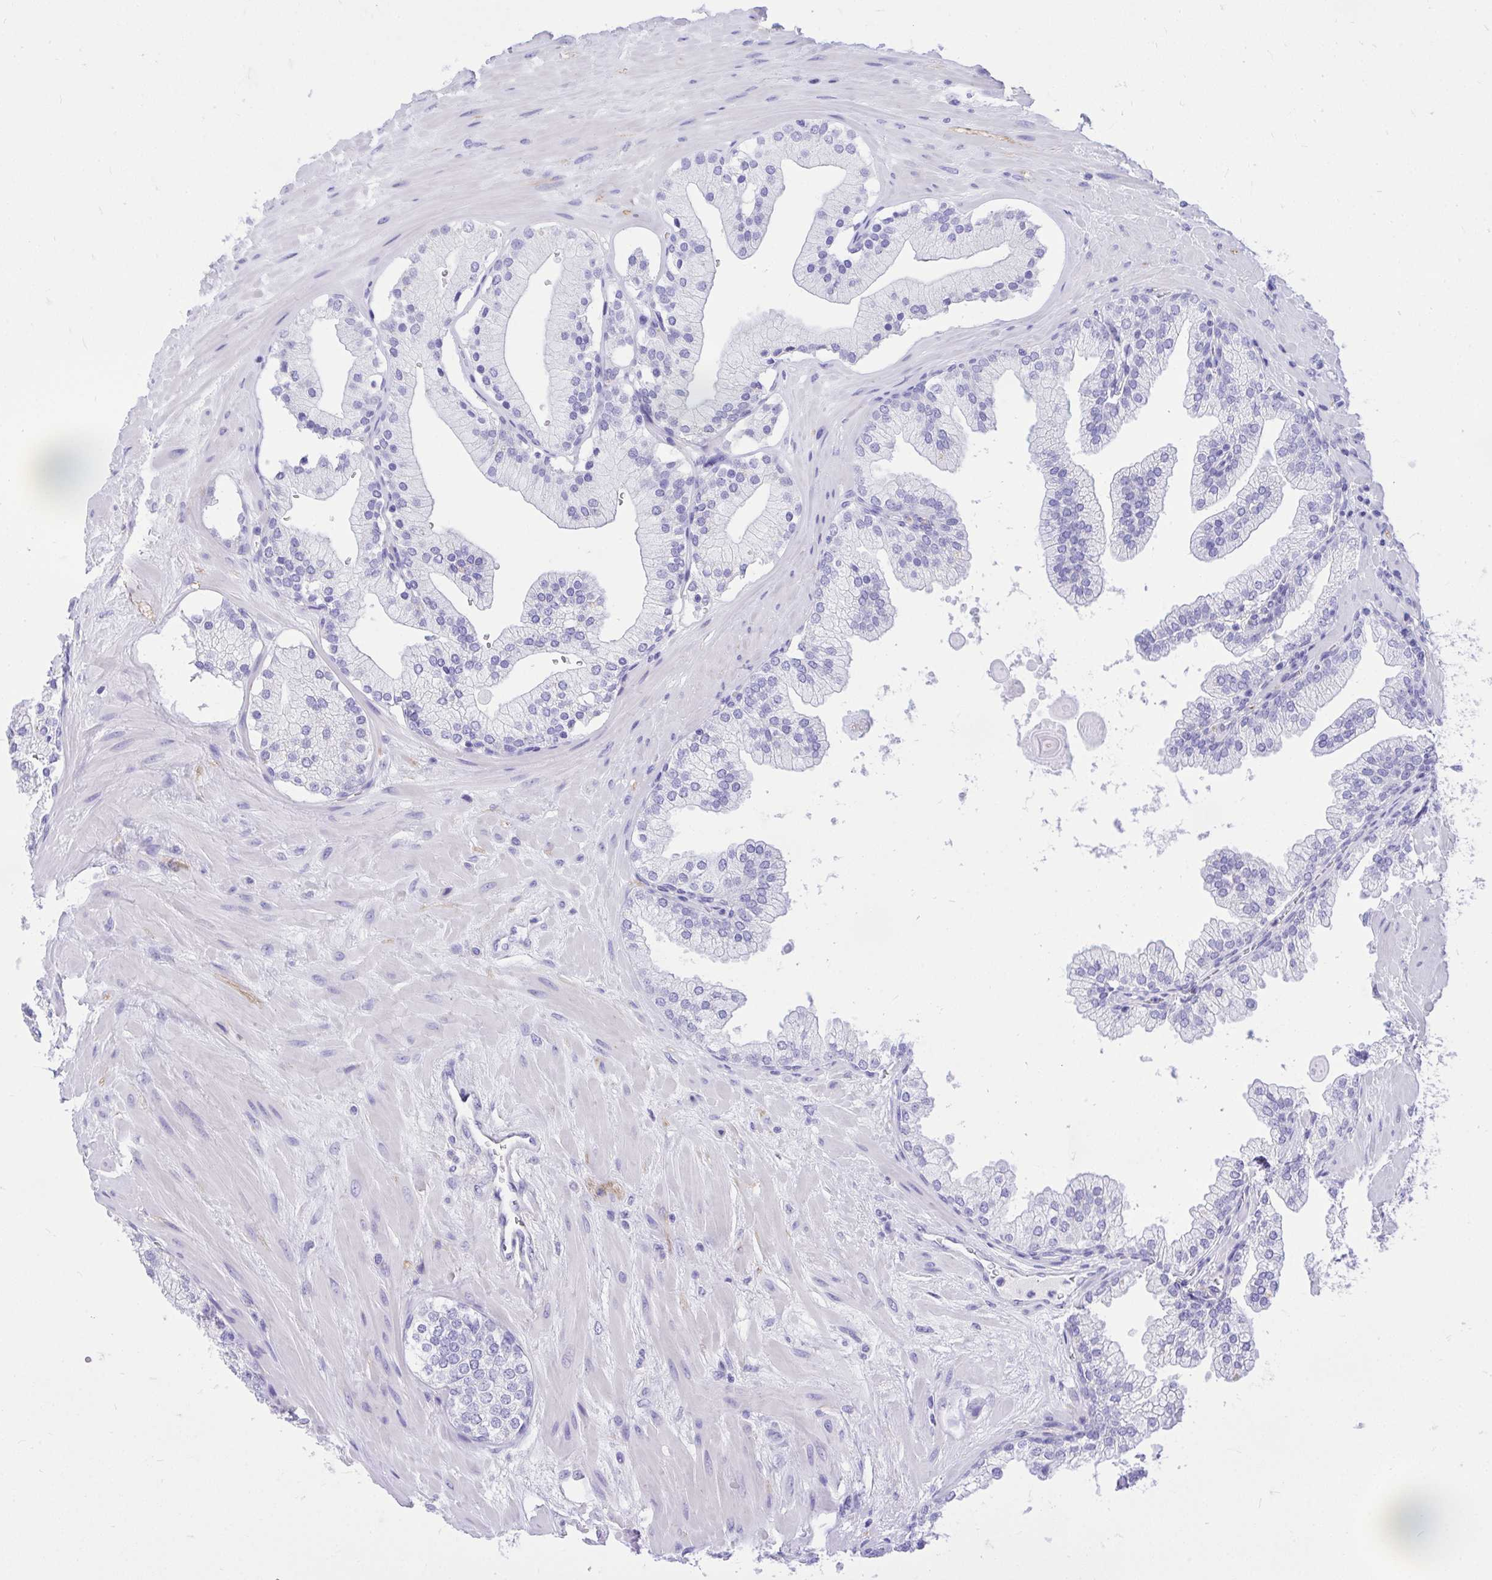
{"staining": {"intensity": "negative", "quantity": "none", "location": "none"}, "tissue": "prostate", "cell_type": "Glandular cells", "image_type": "normal", "snomed": [{"axis": "morphology", "description": "Normal tissue, NOS"}, {"axis": "topography", "description": "Prostate"}, {"axis": "topography", "description": "Peripheral nerve tissue"}], "caption": "High magnification brightfield microscopy of benign prostate stained with DAB (3,3'-diaminobenzidine) (brown) and counterstained with hematoxylin (blue): glandular cells show no significant positivity.", "gene": "MON1A", "patient": {"sex": "male", "age": 61}}